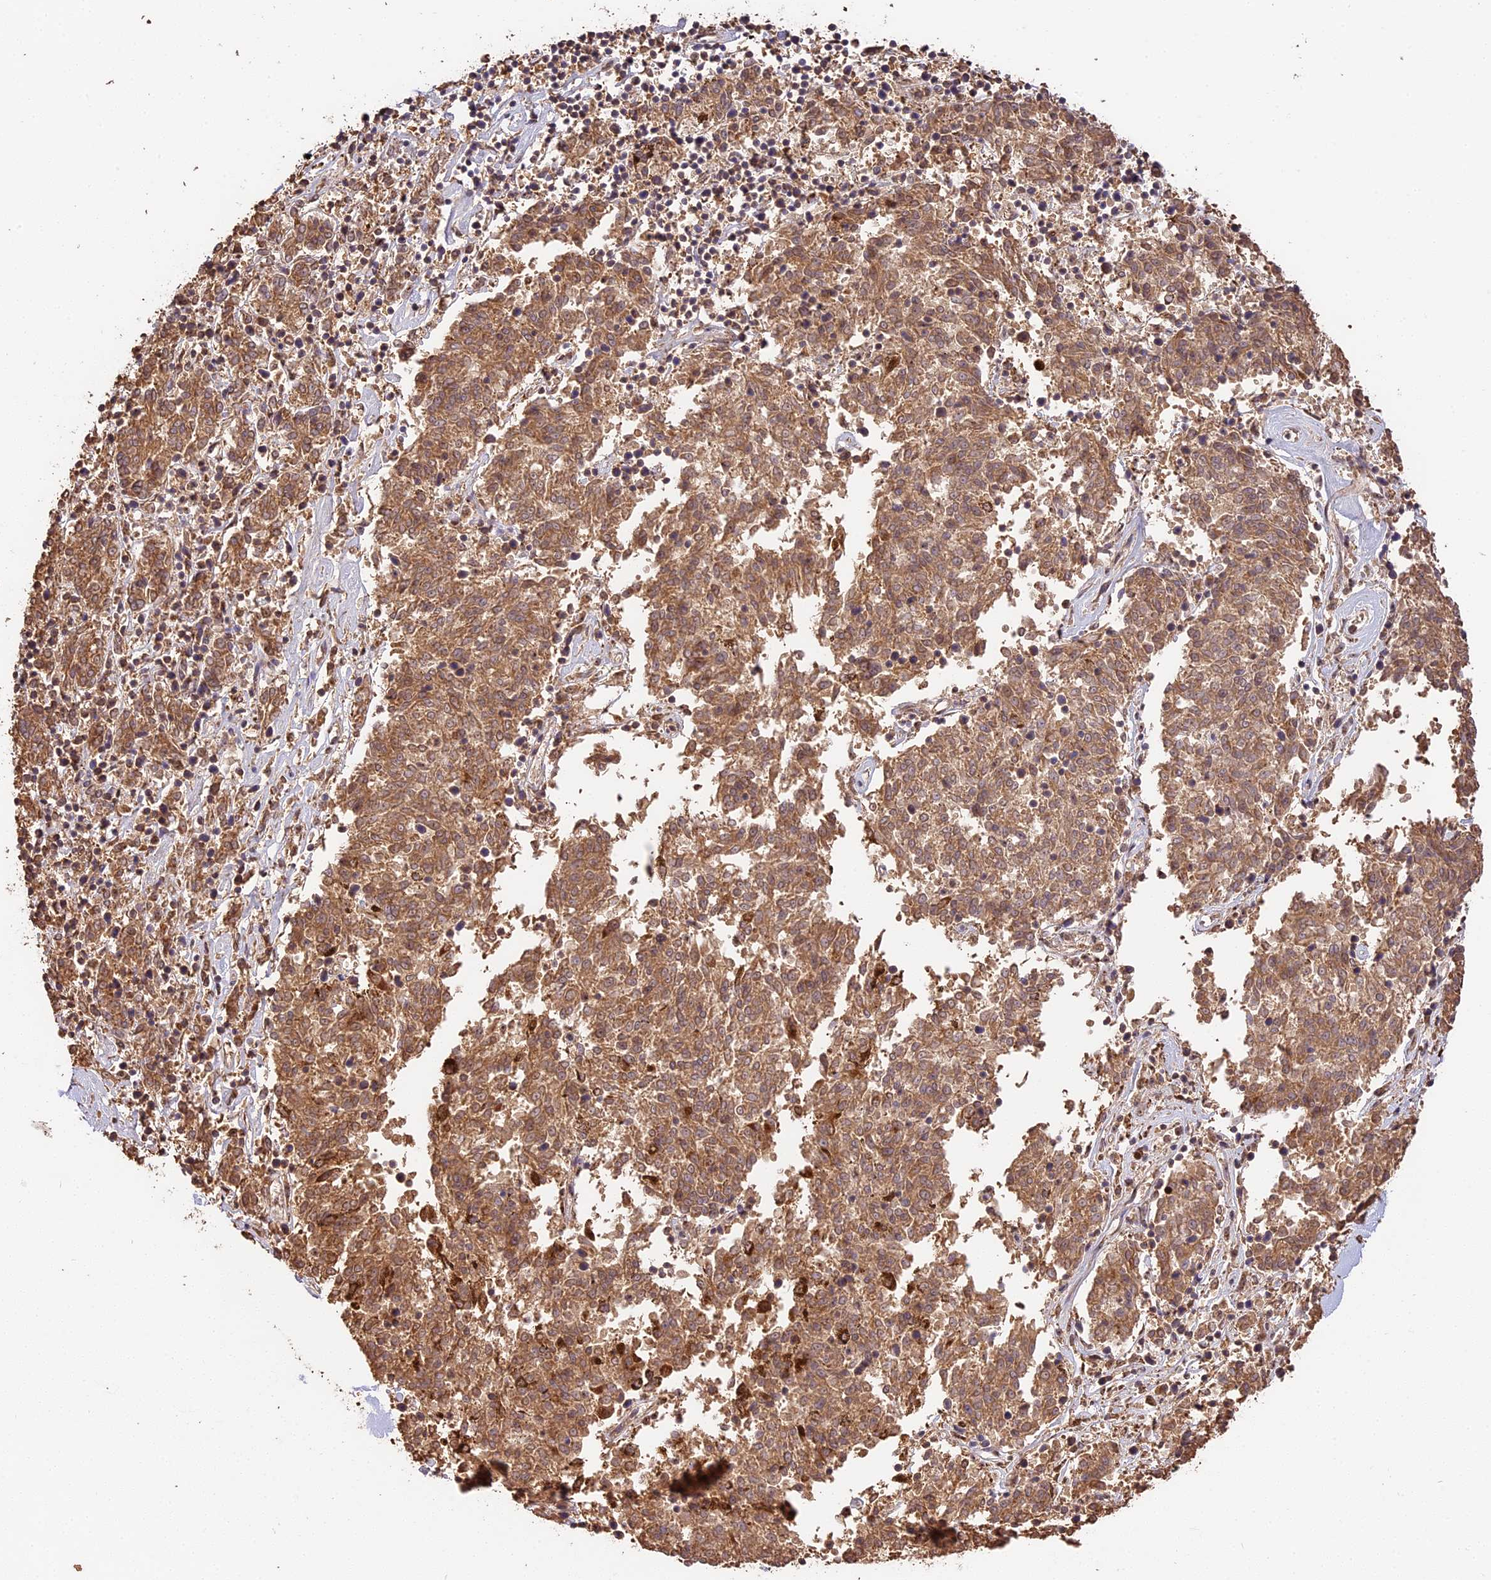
{"staining": {"intensity": "moderate", "quantity": ">75%", "location": "cytoplasmic/membranous"}, "tissue": "melanoma", "cell_type": "Tumor cells", "image_type": "cancer", "snomed": [{"axis": "morphology", "description": "Malignant melanoma, NOS"}, {"axis": "topography", "description": "Skin"}], "caption": "Immunohistochemical staining of human malignant melanoma reveals moderate cytoplasmic/membranous protein staining in approximately >75% of tumor cells.", "gene": "PPP1R37", "patient": {"sex": "female", "age": 72}}